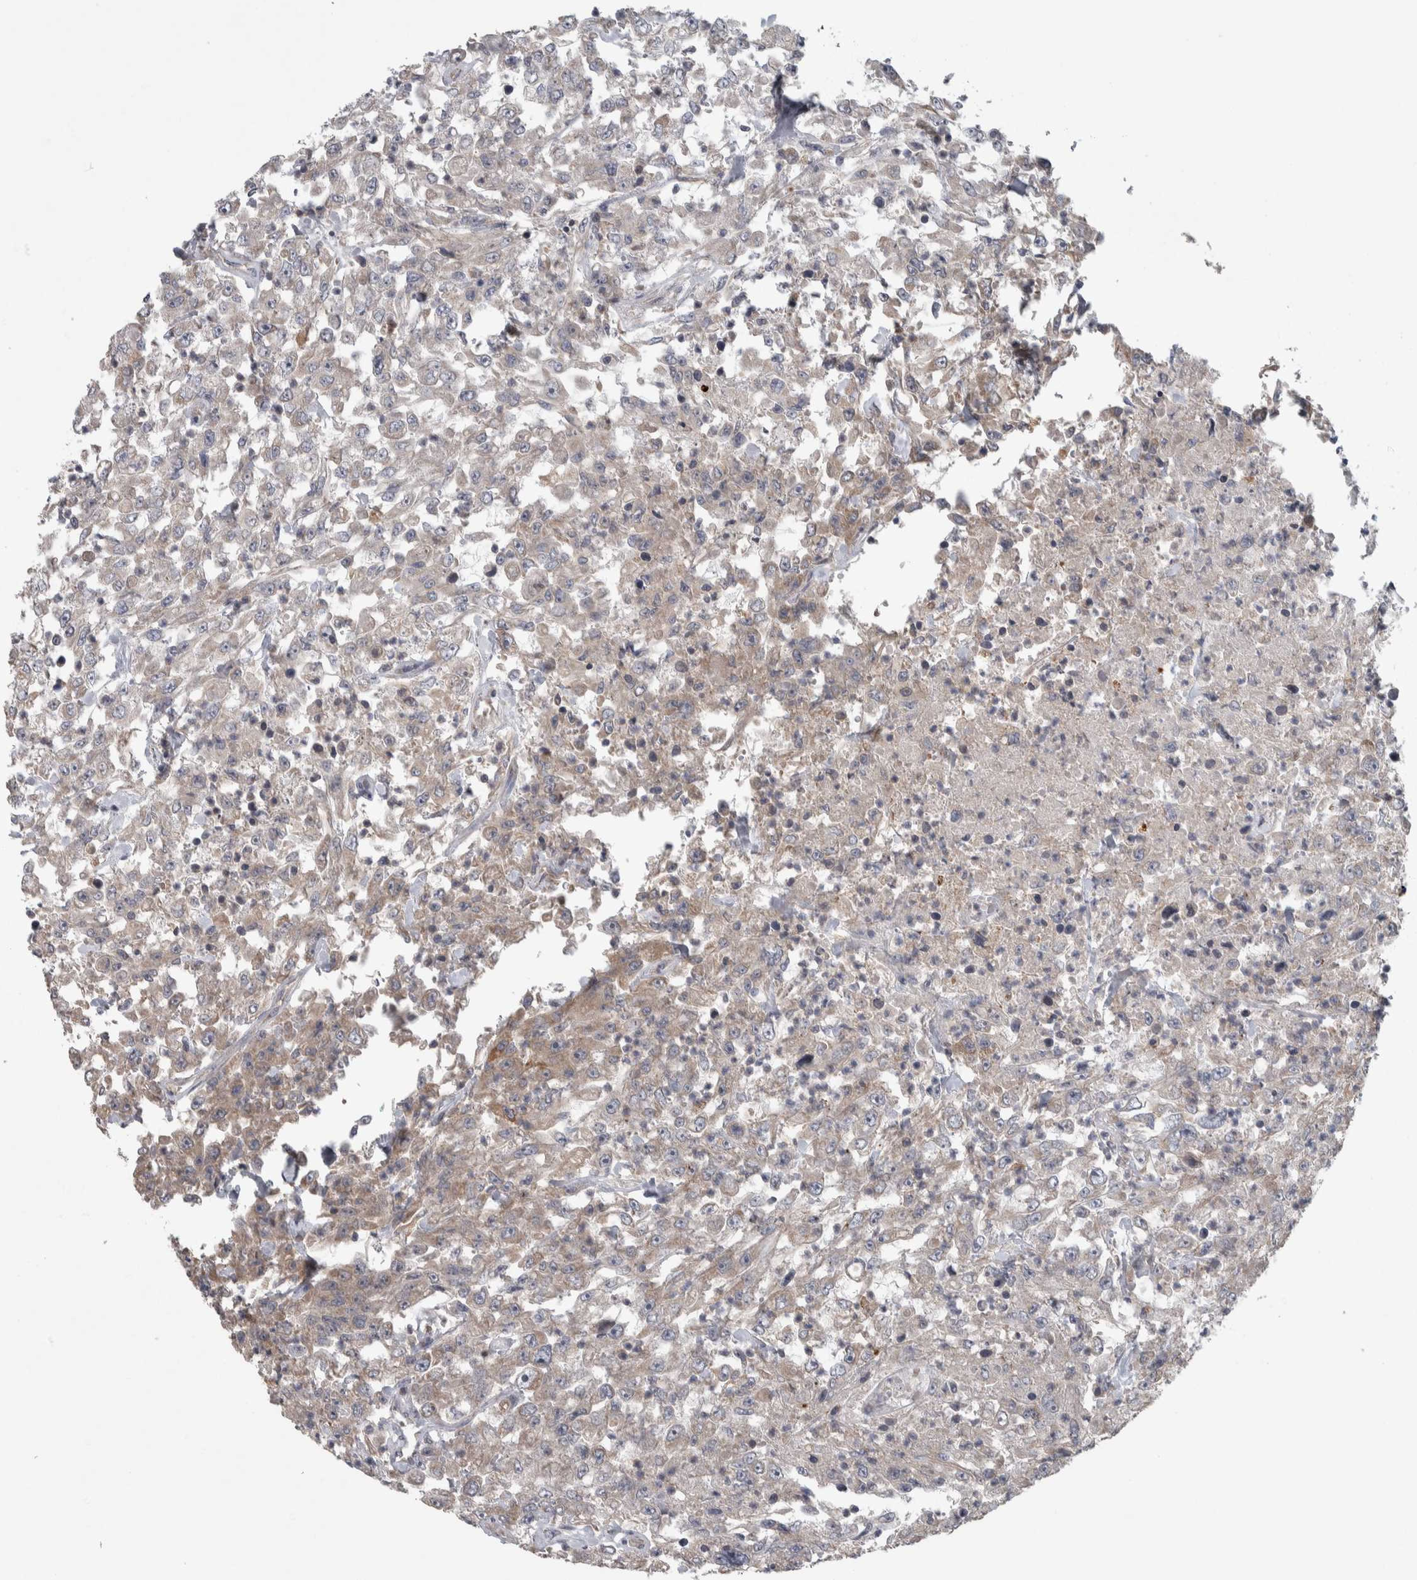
{"staining": {"intensity": "weak", "quantity": "25%-75%", "location": "cytoplasmic/membranous"}, "tissue": "urothelial cancer", "cell_type": "Tumor cells", "image_type": "cancer", "snomed": [{"axis": "morphology", "description": "Urothelial carcinoma, High grade"}, {"axis": "topography", "description": "Urinary bladder"}], "caption": "A brown stain shows weak cytoplasmic/membranous expression of a protein in human urothelial carcinoma (high-grade) tumor cells.", "gene": "SRP68", "patient": {"sex": "male", "age": 46}}